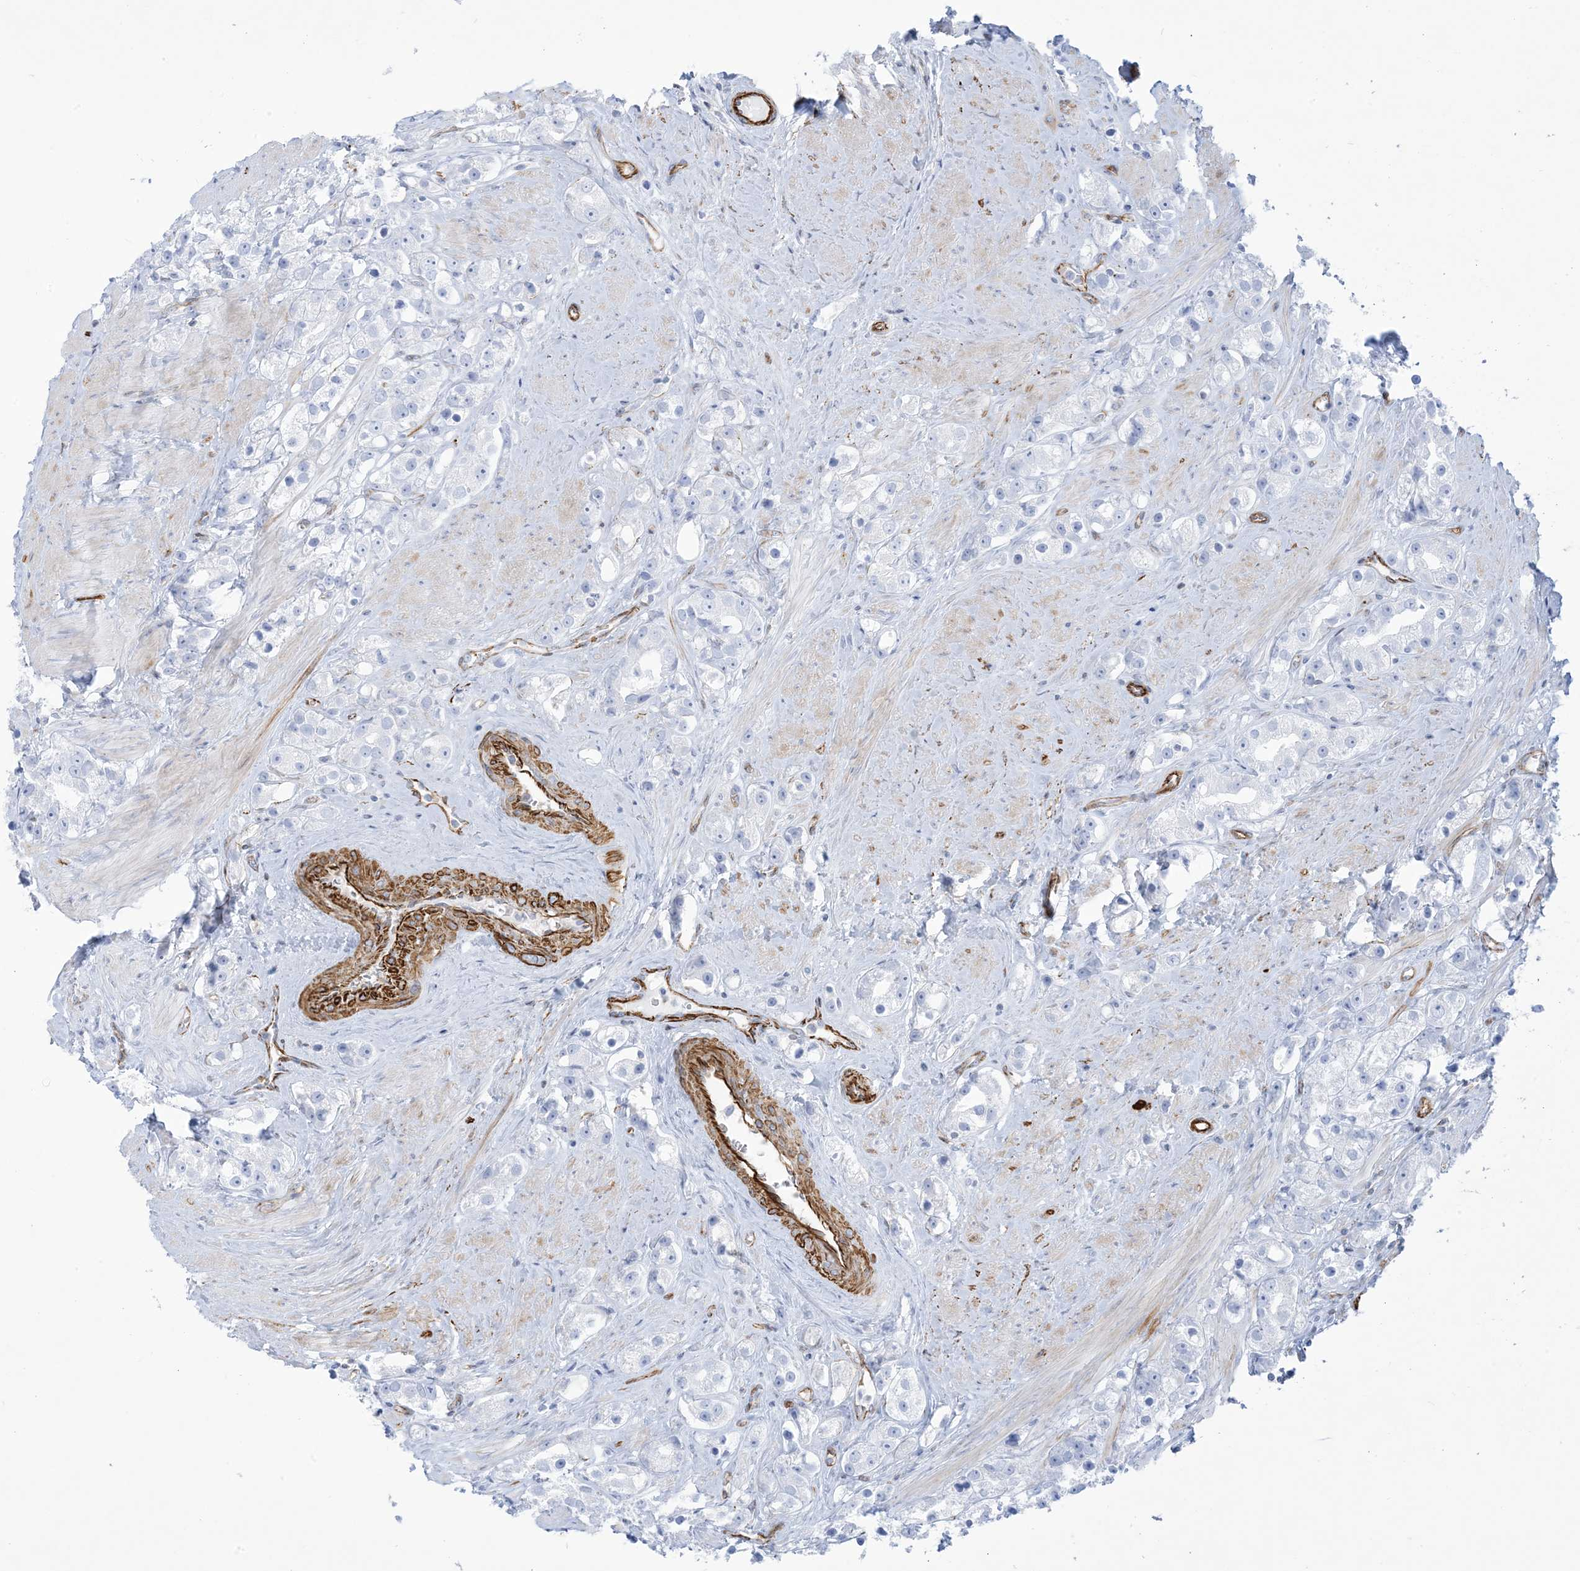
{"staining": {"intensity": "negative", "quantity": "none", "location": "none"}, "tissue": "prostate cancer", "cell_type": "Tumor cells", "image_type": "cancer", "snomed": [{"axis": "morphology", "description": "Adenocarcinoma, NOS"}, {"axis": "topography", "description": "Prostate"}], "caption": "The micrograph demonstrates no staining of tumor cells in prostate adenocarcinoma.", "gene": "B3GNT7", "patient": {"sex": "male", "age": 79}}